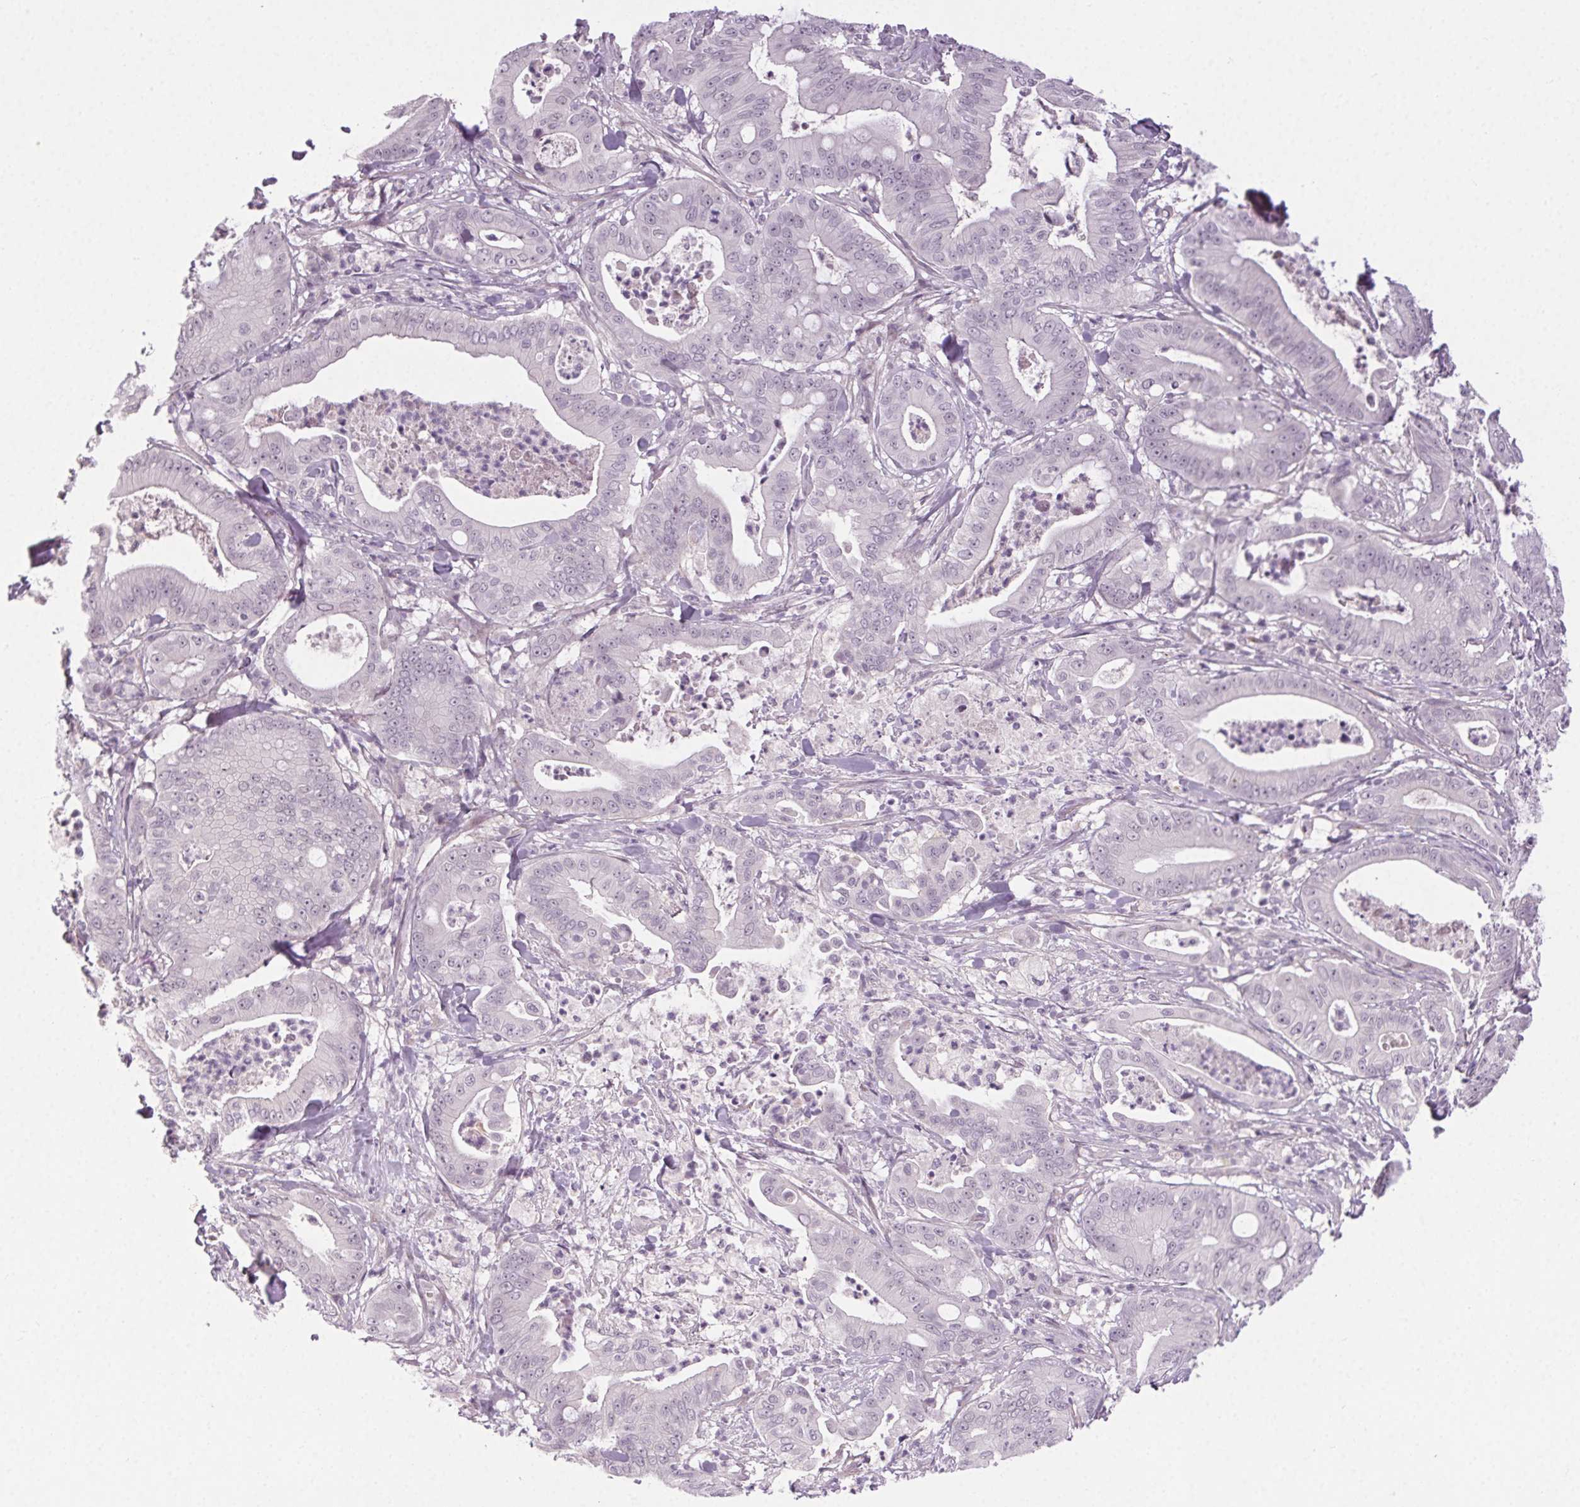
{"staining": {"intensity": "negative", "quantity": "none", "location": "none"}, "tissue": "pancreatic cancer", "cell_type": "Tumor cells", "image_type": "cancer", "snomed": [{"axis": "morphology", "description": "Adenocarcinoma, NOS"}, {"axis": "topography", "description": "Pancreas"}], "caption": "DAB (3,3'-diaminobenzidine) immunohistochemical staining of adenocarcinoma (pancreatic) reveals no significant staining in tumor cells. (DAB IHC visualized using brightfield microscopy, high magnification).", "gene": "FAM168A", "patient": {"sex": "male", "age": 71}}